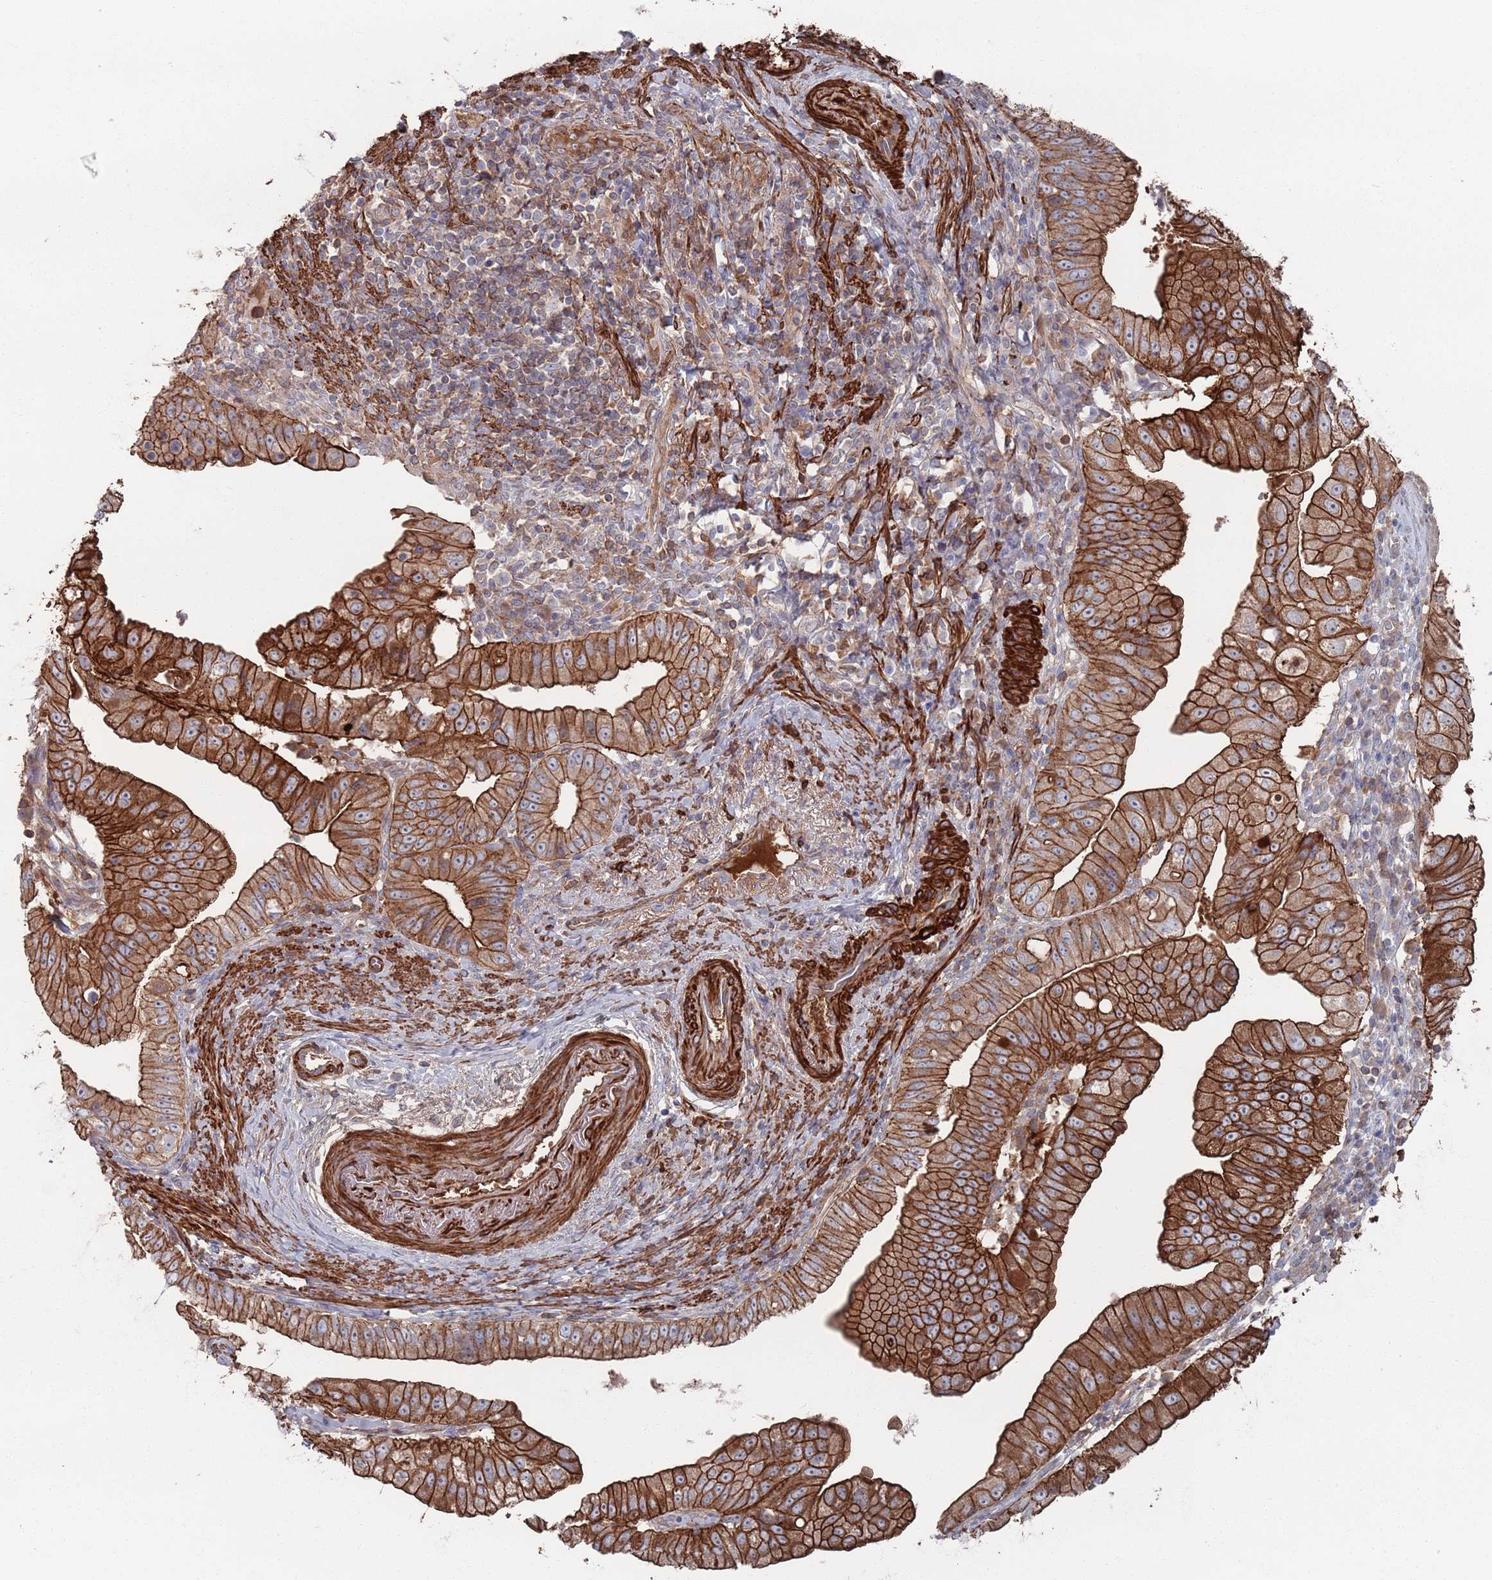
{"staining": {"intensity": "strong", "quantity": ">75%", "location": "cytoplasmic/membranous"}, "tissue": "pancreatic cancer", "cell_type": "Tumor cells", "image_type": "cancer", "snomed": [{"axis": "morphology", "description": "Adenocarcinoma, NOS"}, {"axis": "topography", "description": "Pancreas"}], "caption": "An immunohistochemistry image of neoplastic tissue is shown. Protein staining in brown highlights strong cytoplasmic/membranous positivity in adenocarcinoma (pancreatic) within tumor cells.", "gene": "PLEKHA4", "patient": {"sex": "male", "age": 70}}